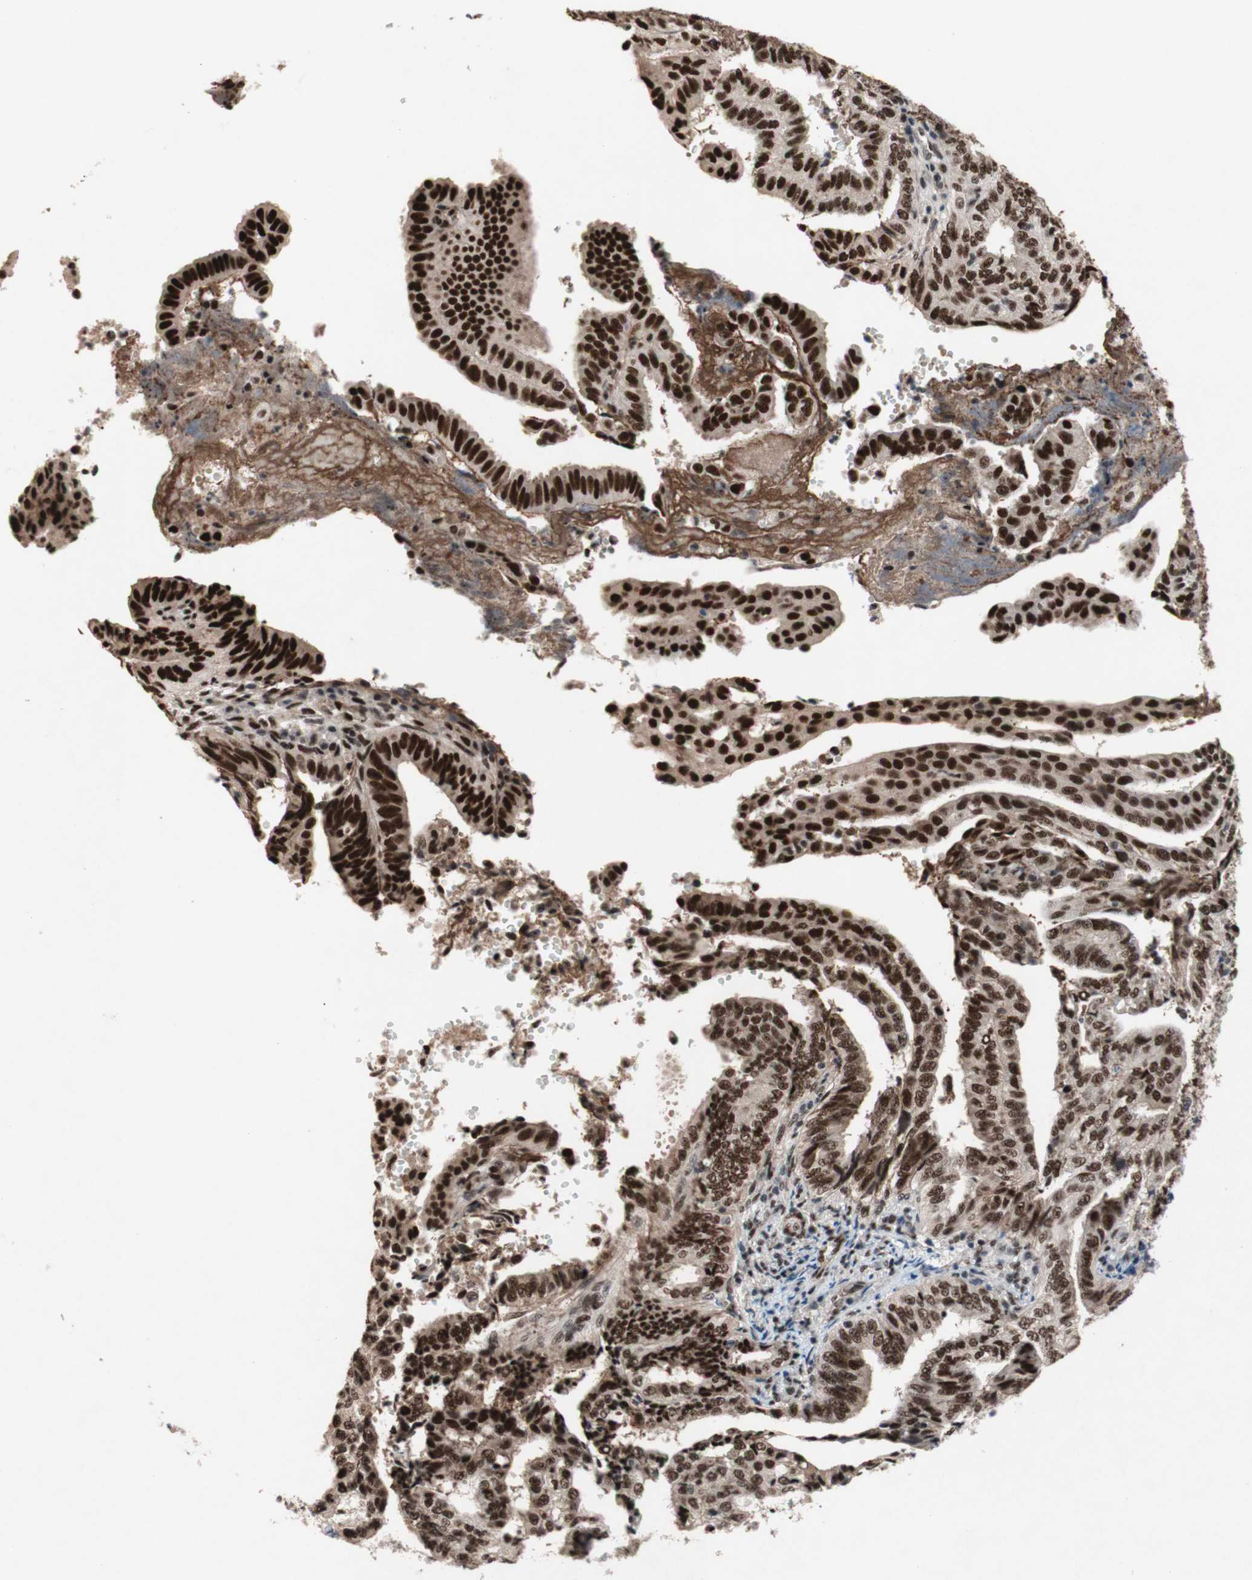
{"staining": {"intensity": "strong", "quantity": ">75%", "location": "nuclear"}, "tissue": "endometrial cancer", "cell_type": "Tumor cells", "image_type": "cancer", "snomed": [{"axis": "morphology", "description": "Adenocarcinoma, NOS"}, {"axis": "topography", "description": "Endometrium"}], "caption": "Protein expression analysis of endometrial cancer reveals strong nuclear staining in approximately >75% of tumor cells.", "gene": "TLE1", "patient": {"sex": "female", "age": 58}}